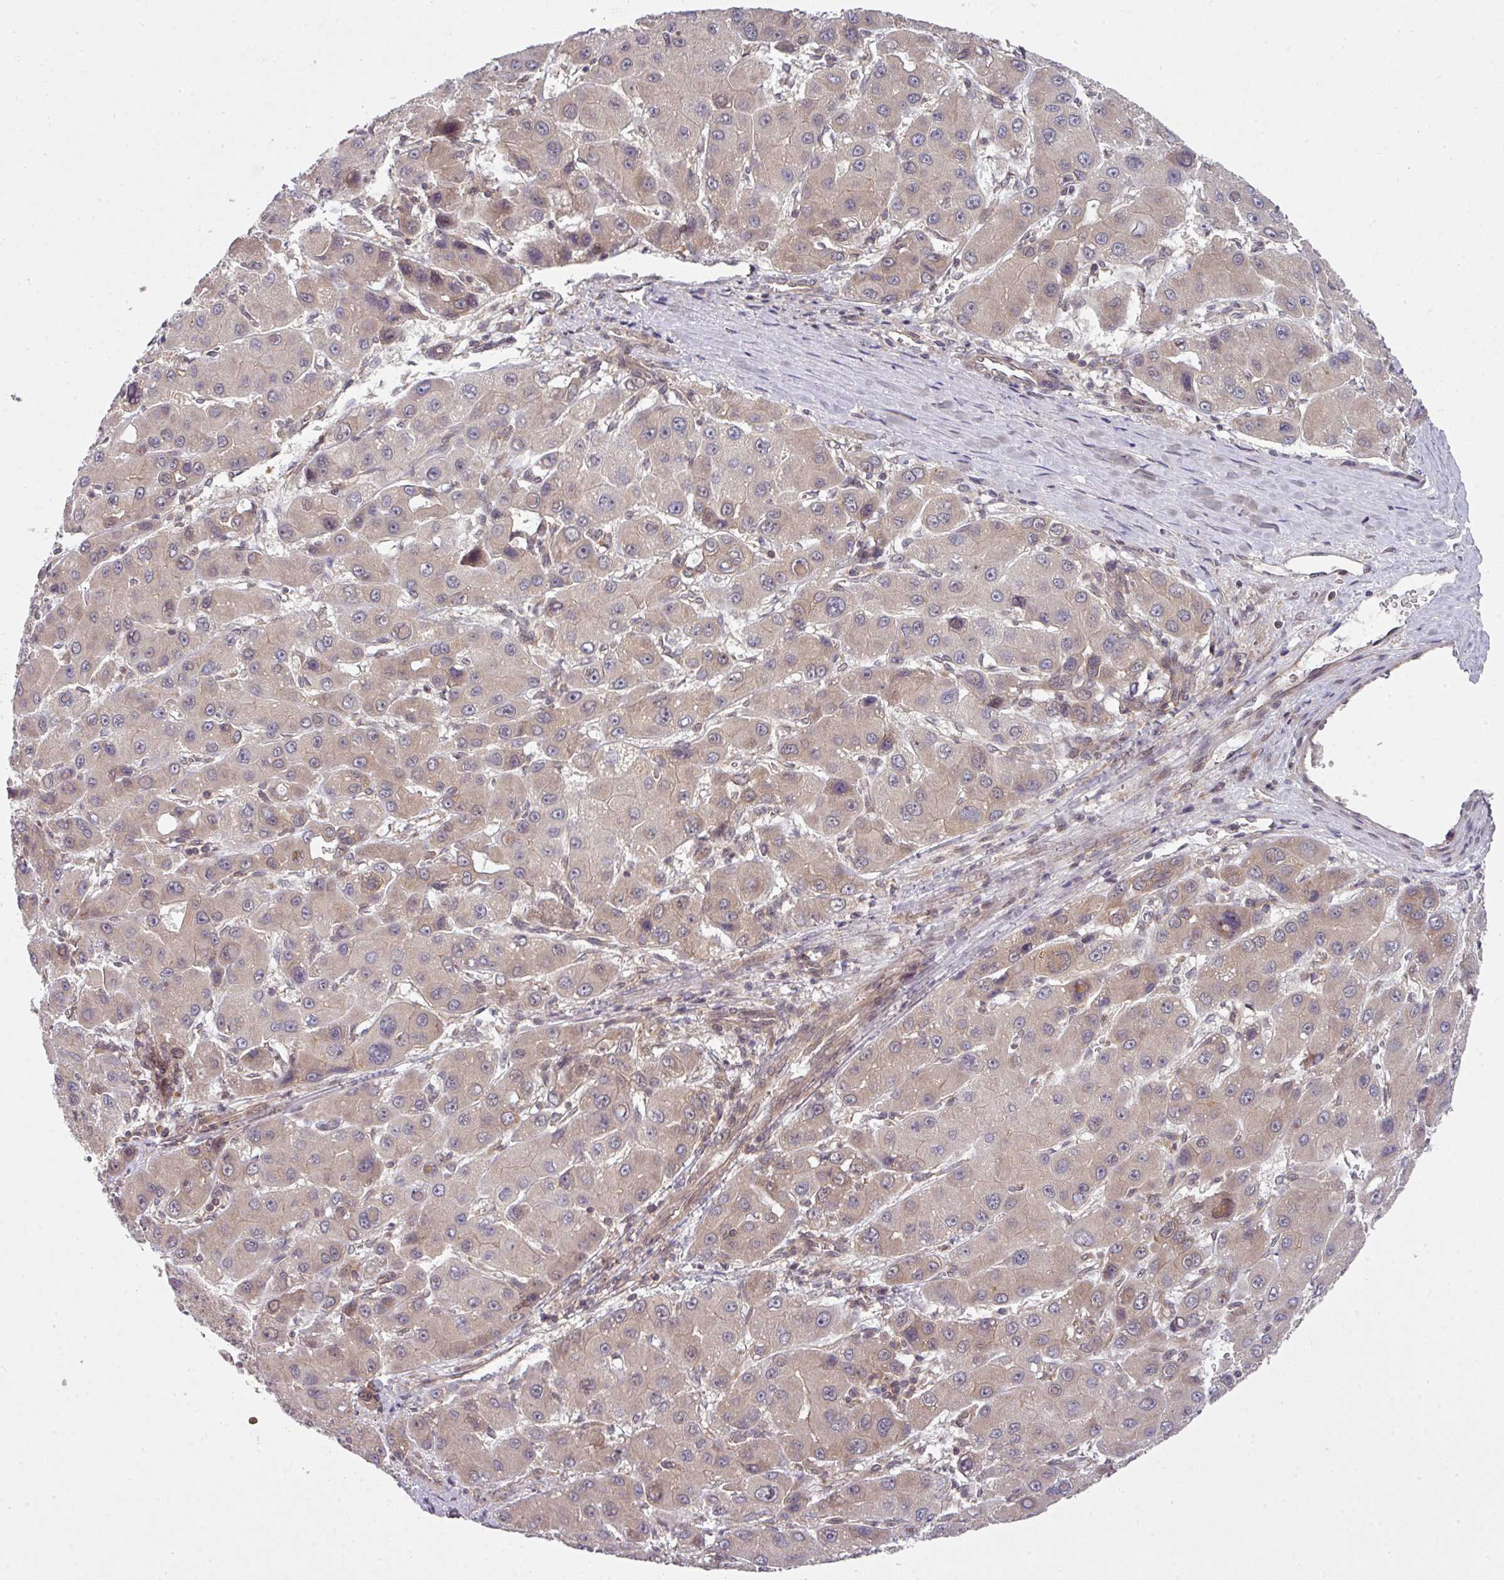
{"staining": {"intensity": "weak", "quantity": ">75%", "location": "cytoplasmic/membranous"}, "tissue": "liver cancer", "cell_type": "Tumor cells", "image_type": "cancer", "snomed": [{"axis": "morphology", "description": "Carcinoma, Hepatocellular, NOS"}, {"axis": "topography", "description": "Liver"}], "caption": "A photomicrograph of human liver cancer stained for a protein exhibits weak cytoplasmic/membranous brown staining in tumor cells.", "gene": "CAMLG", "patient": {"sex": "male", "age": 55}}